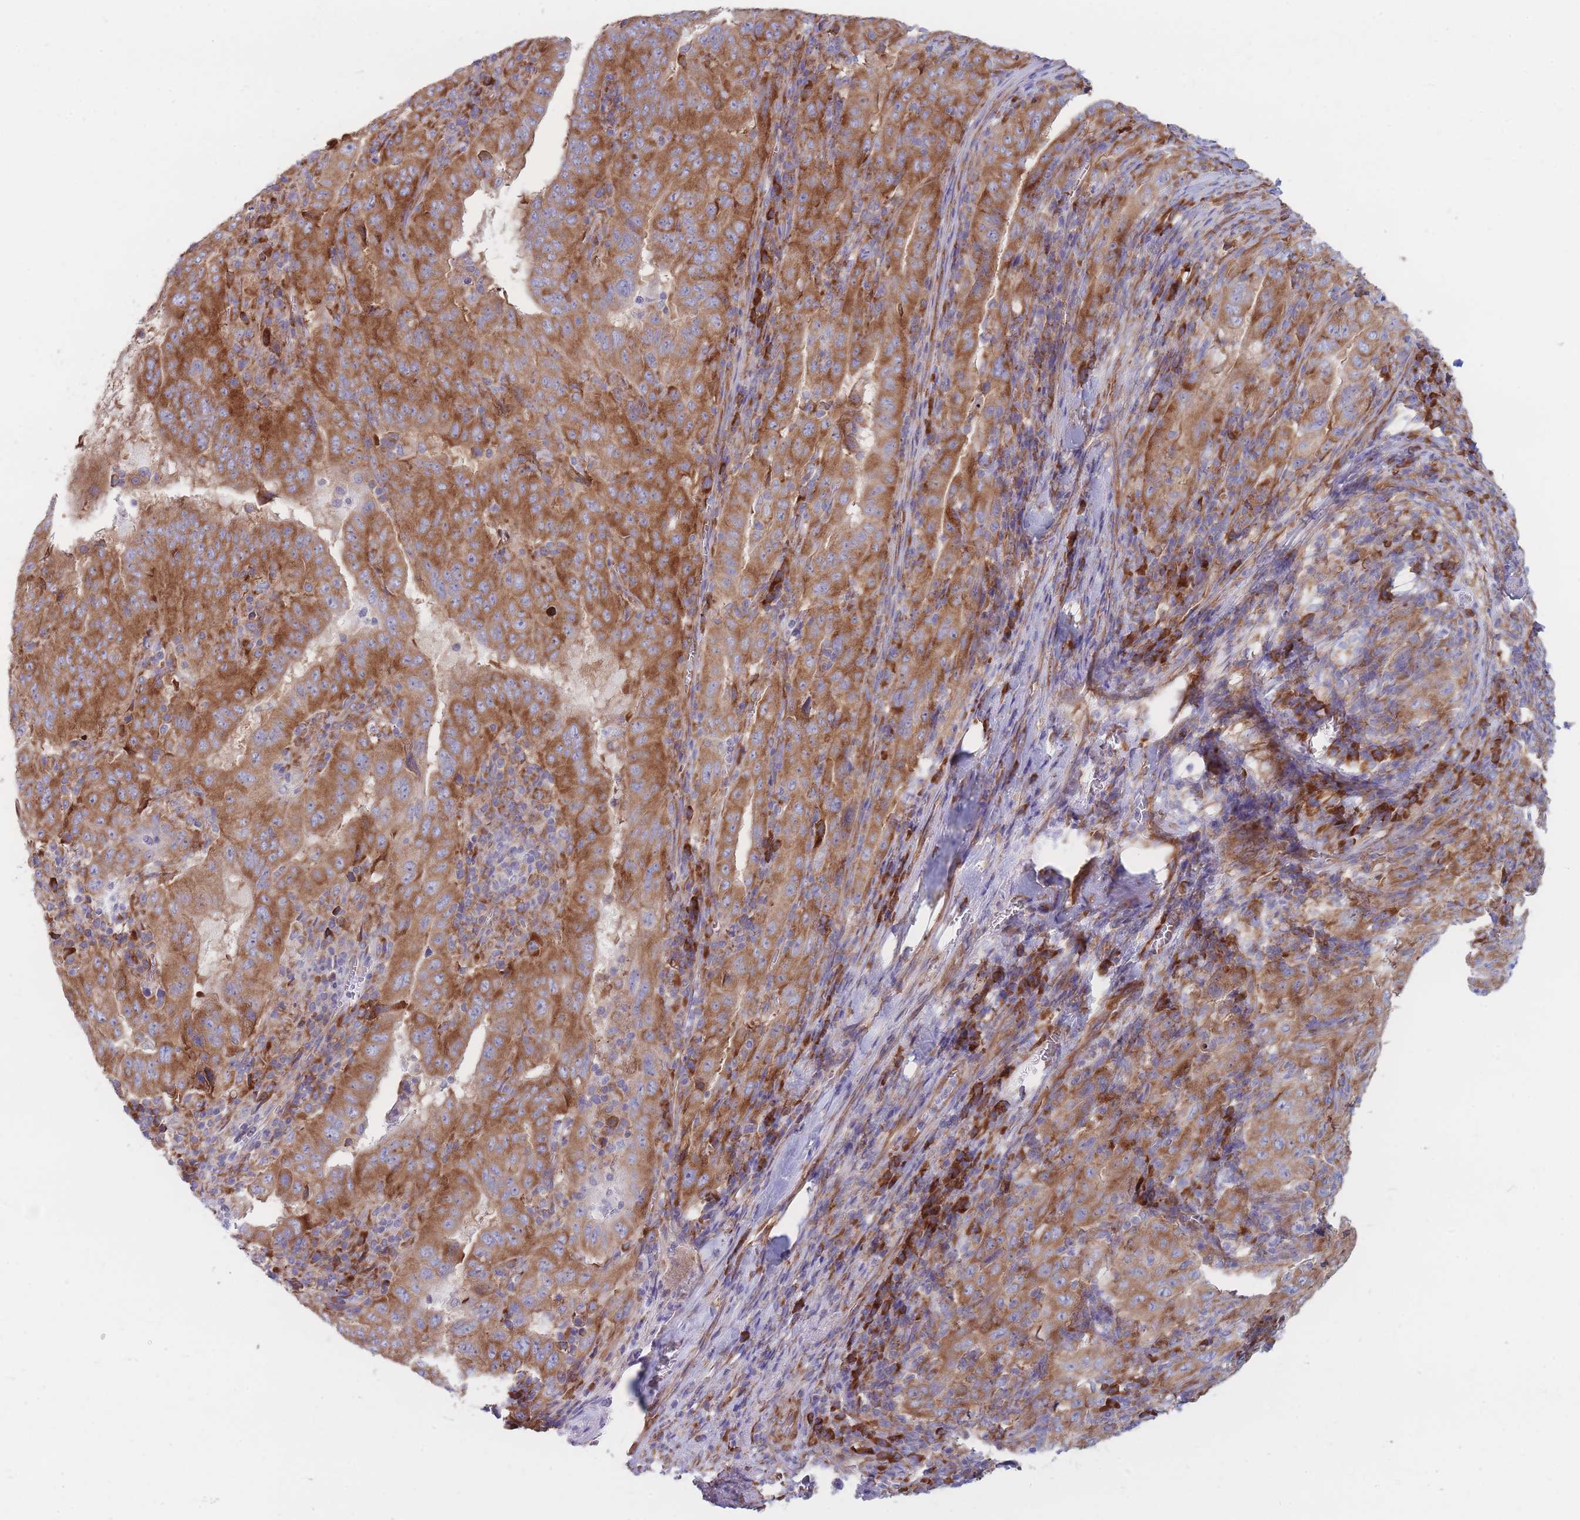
{"staining": {"intensity": "moderate", "quantity": ">75%", "location": "cytoplasmic/membranous"}, "tissue": "pancreatic cancer", "cell_type": "Tumor cells", "image_type": "cancer", "snomed": [{"axis": "morphology", "description": "Adenocarcinoma, NOS"}, {"axis": "topography", "description": "Pancreas"}], "caption": "IHC histopathology image of pancreatic cancer stained for a protein (brown), which displays medium levels of moderate cytoplasmic/membranous staining in about >75% of tumor cells.", "gene": "RPL8", "patient": {"sex": "male", "age": 63}}